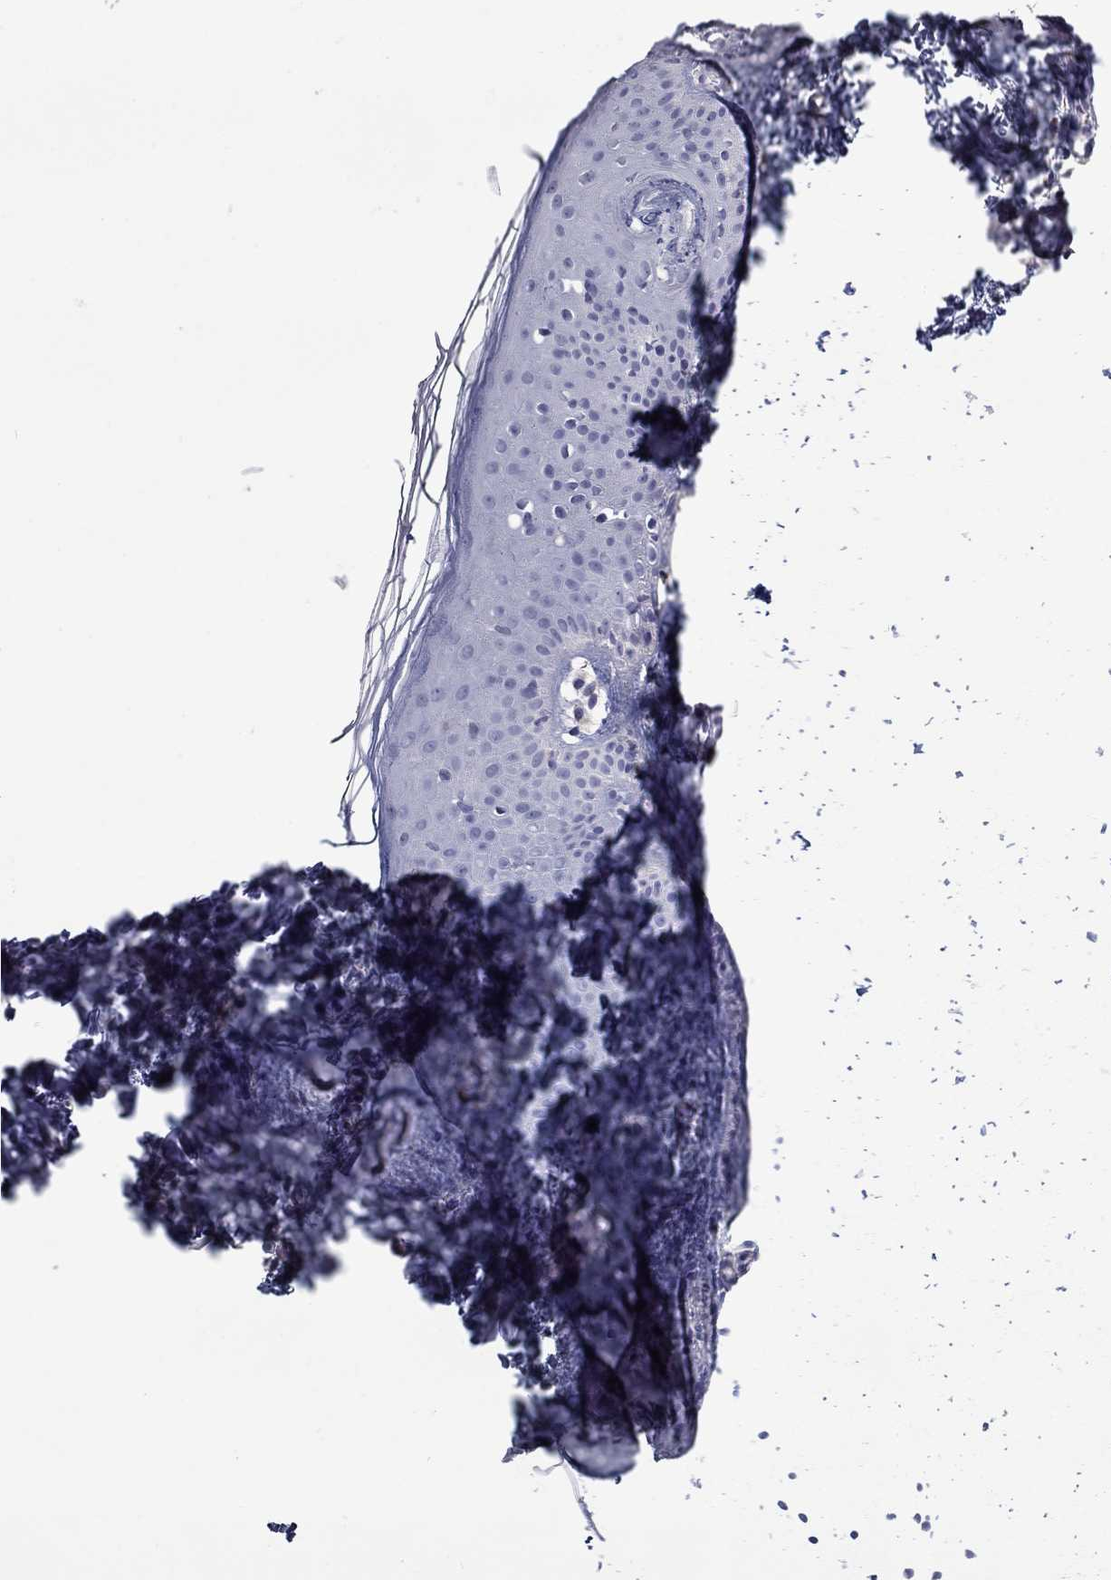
{"staining": {"intensity": "negative", "quantity": "none", "location": "none"}, "tissue": "skin", "cell_type": "Fibroblasts", "image_type": "normal", "snomed": [{"axis": "morphology", "description": "Normal tissue, NOS"}, {"axis": "topography", "description": "Skin"}], "caption": "The photomicrograph exhibits no staining of fibroblasts in normal skin.", "gene": "PLEK", "patient": {"sex": "female", "age": 62}}